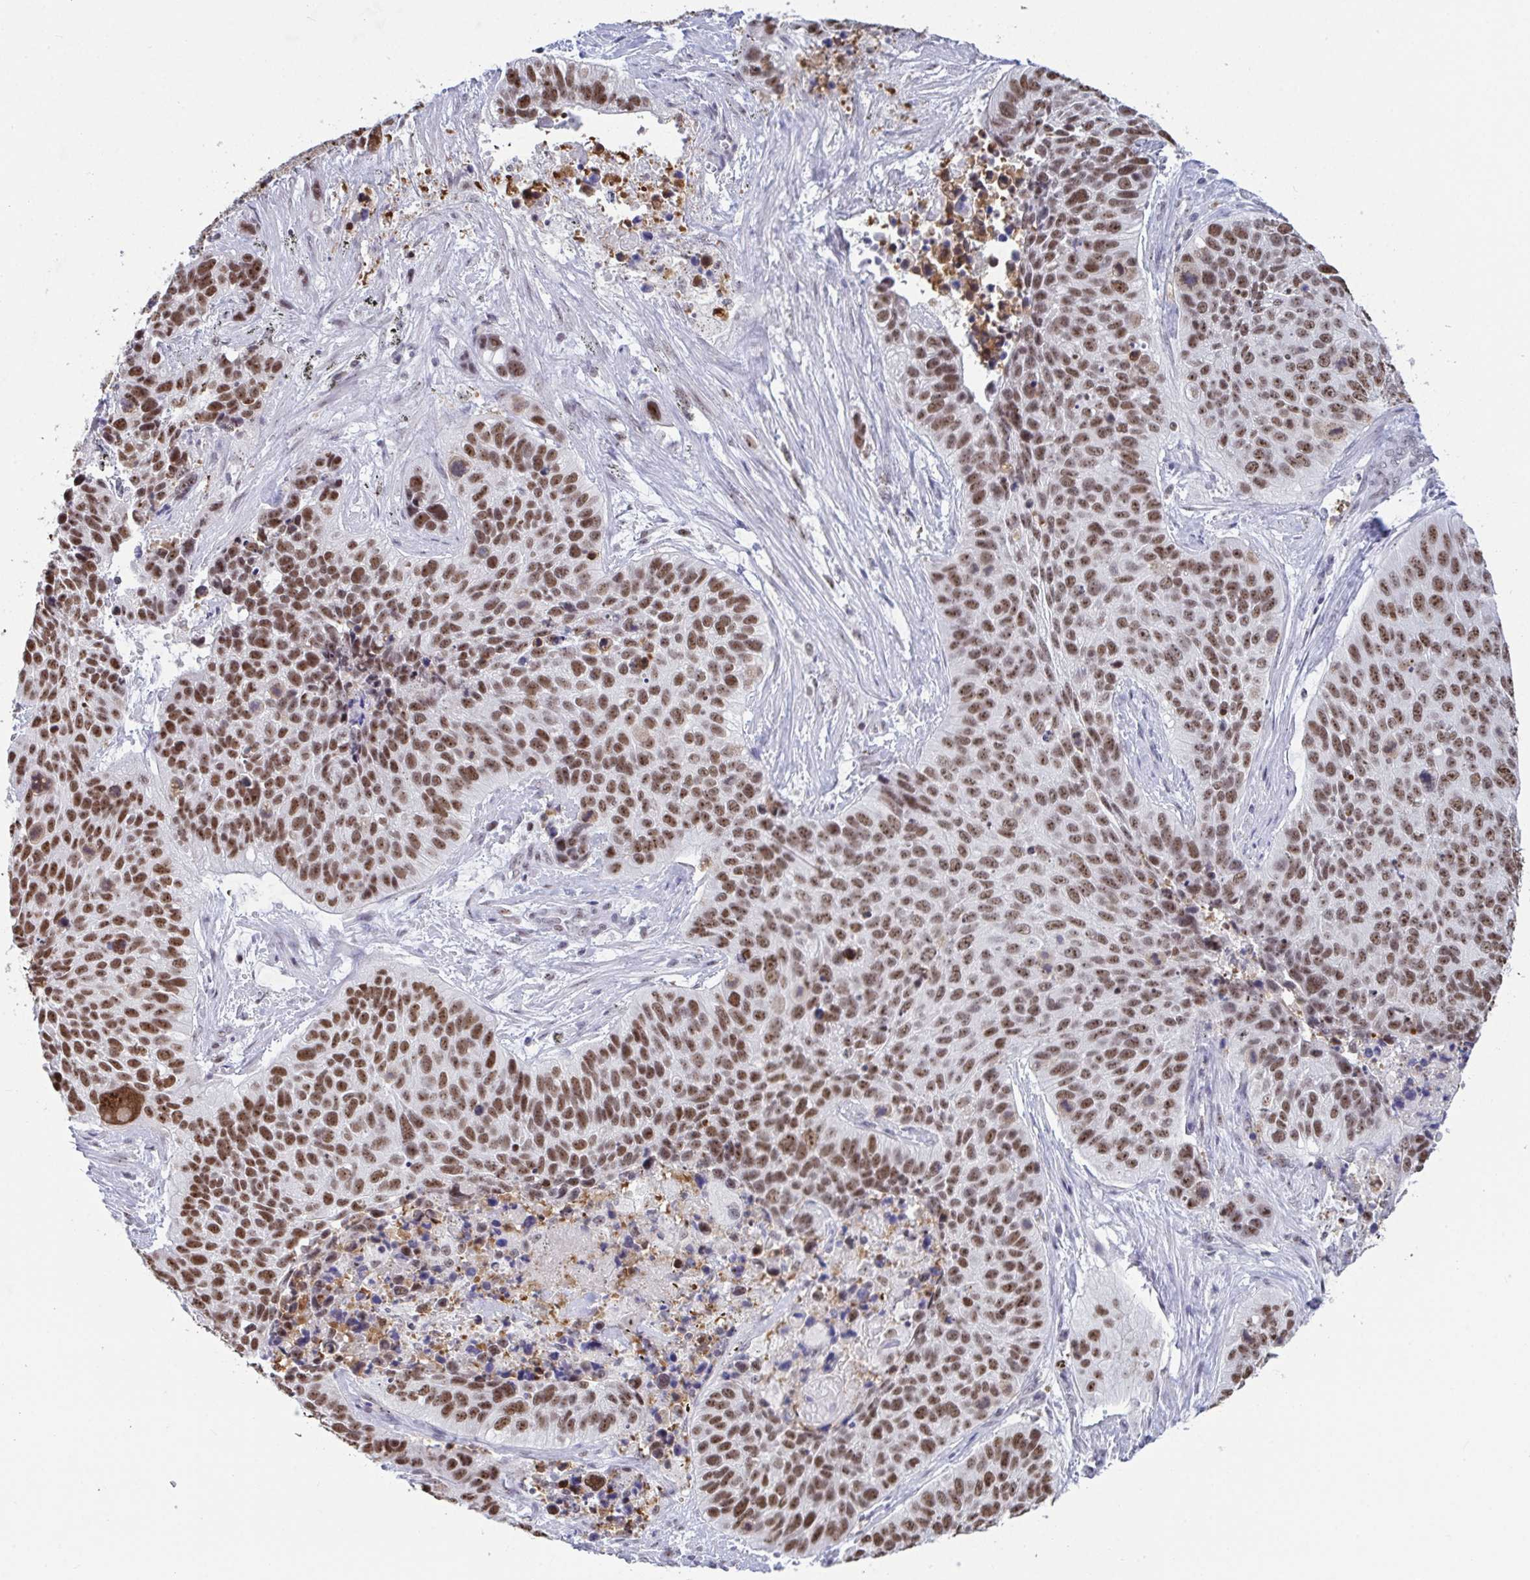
{"staining": {"intensity": "moderate", "quantity": ">75%", "location": "nuclear"}, "tissue": "lung cancer", "cell_type": "Tumor cells", "image_type": "cancer", "snomed": [{"axis": "morphology", "description": "Squamous cell carcinoma, NOS"}, {"axis": "topography", "description": "Lung"}], "caption": "Lung cancer tissue demonstrates moderate nuclear positivity in about >75% of tumor cells", "gene": "SUPT16H", "patient": {"sex": "male", "age": 62}}